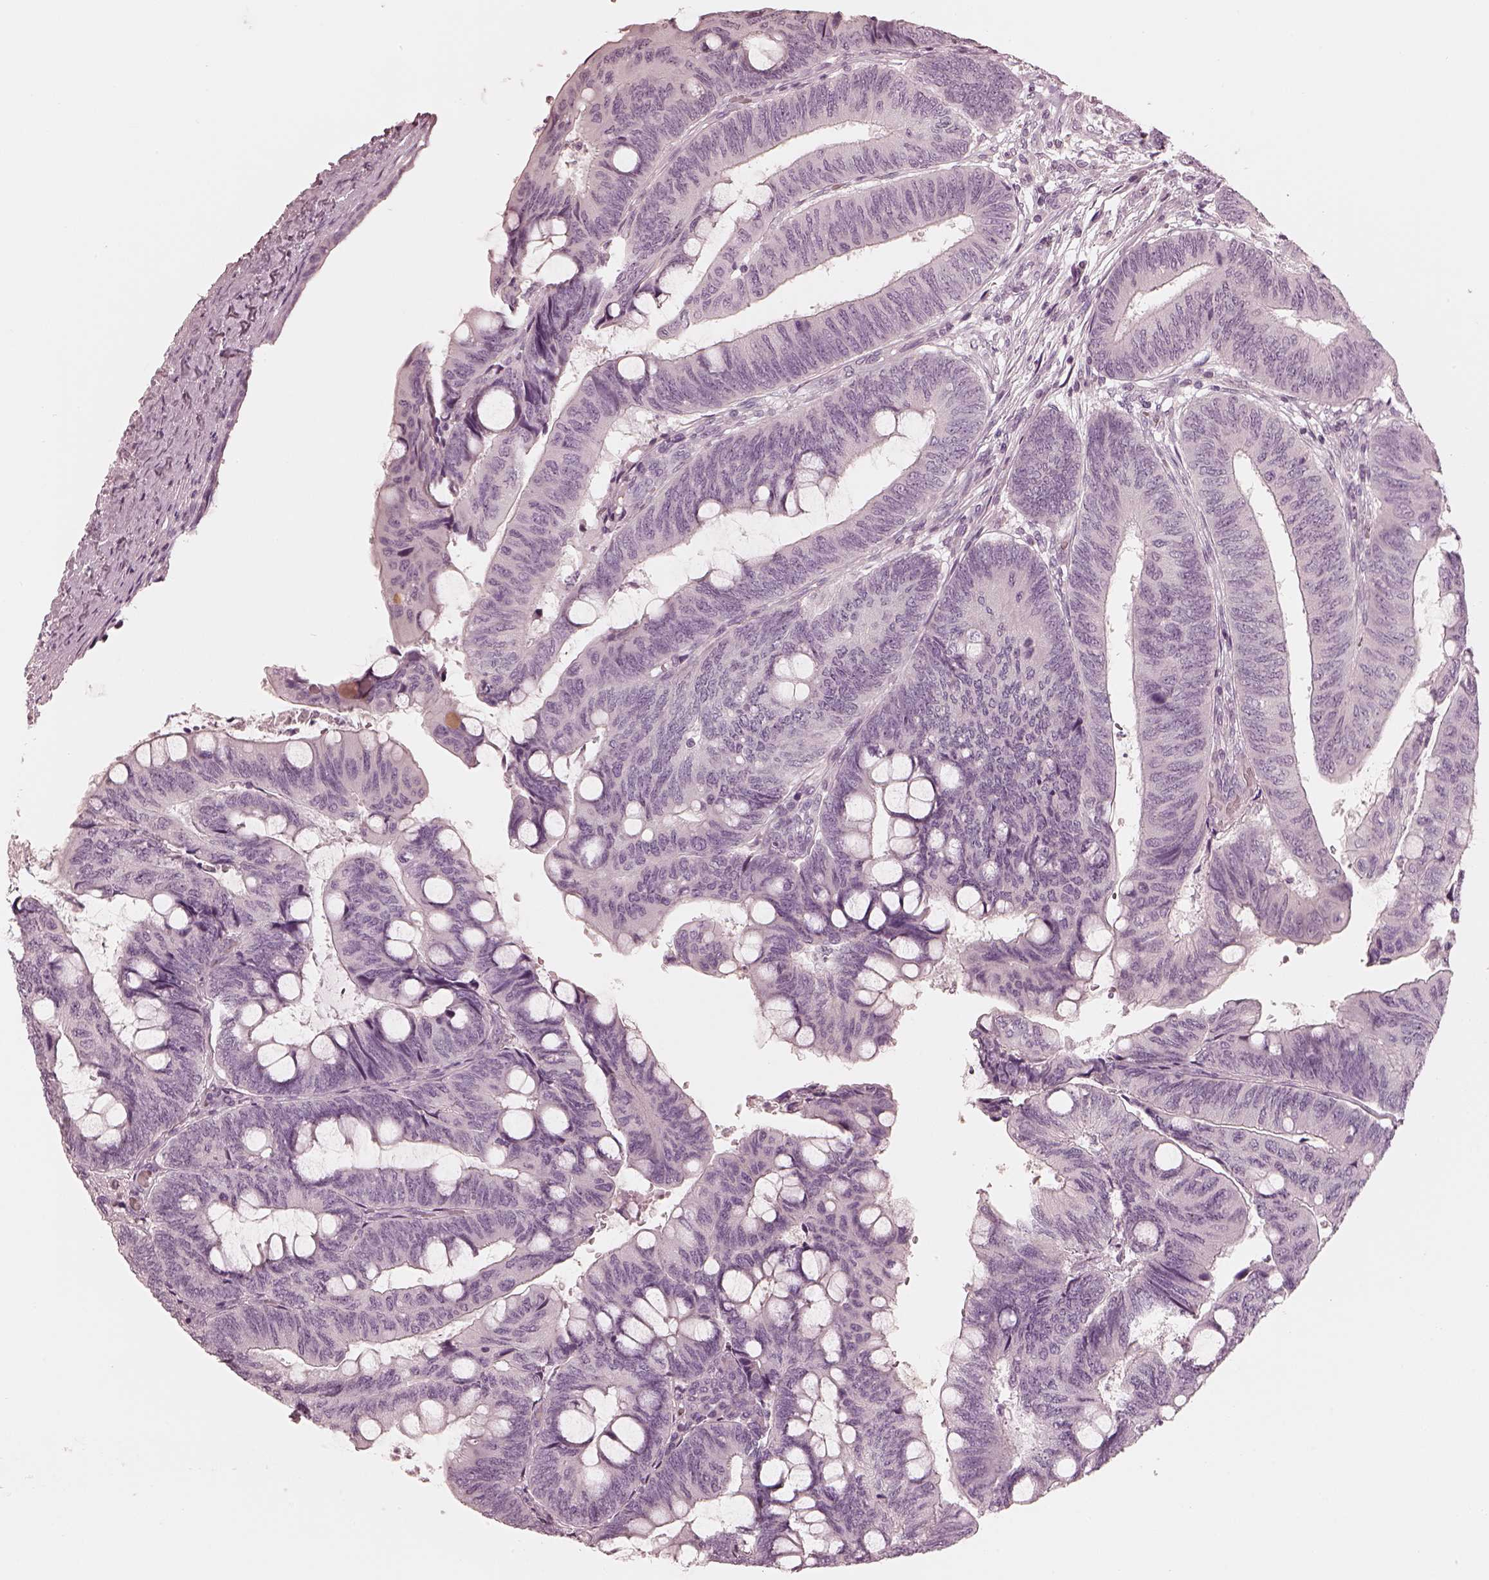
{"staining": {"intensity": "negative", "quantity": "none", "location": "none"}, "tissue": "colorectal cancer", "cell_type": "Tumor cells", "image_type": "cancer", "snomed": [{"axis": "morphology", "description": "Normal tissue, NOS"}, {"axis": "morphology", "description": "Adenocarcinoma, NOS"}, {"axis": "topography", "description": "Rectum"}], "caption": "Tumor cells are negative for brown protein staining in colorectal adenocarcinoma.", "gene": "CALR3", "patient": {"sex": "male", "age": 92}}